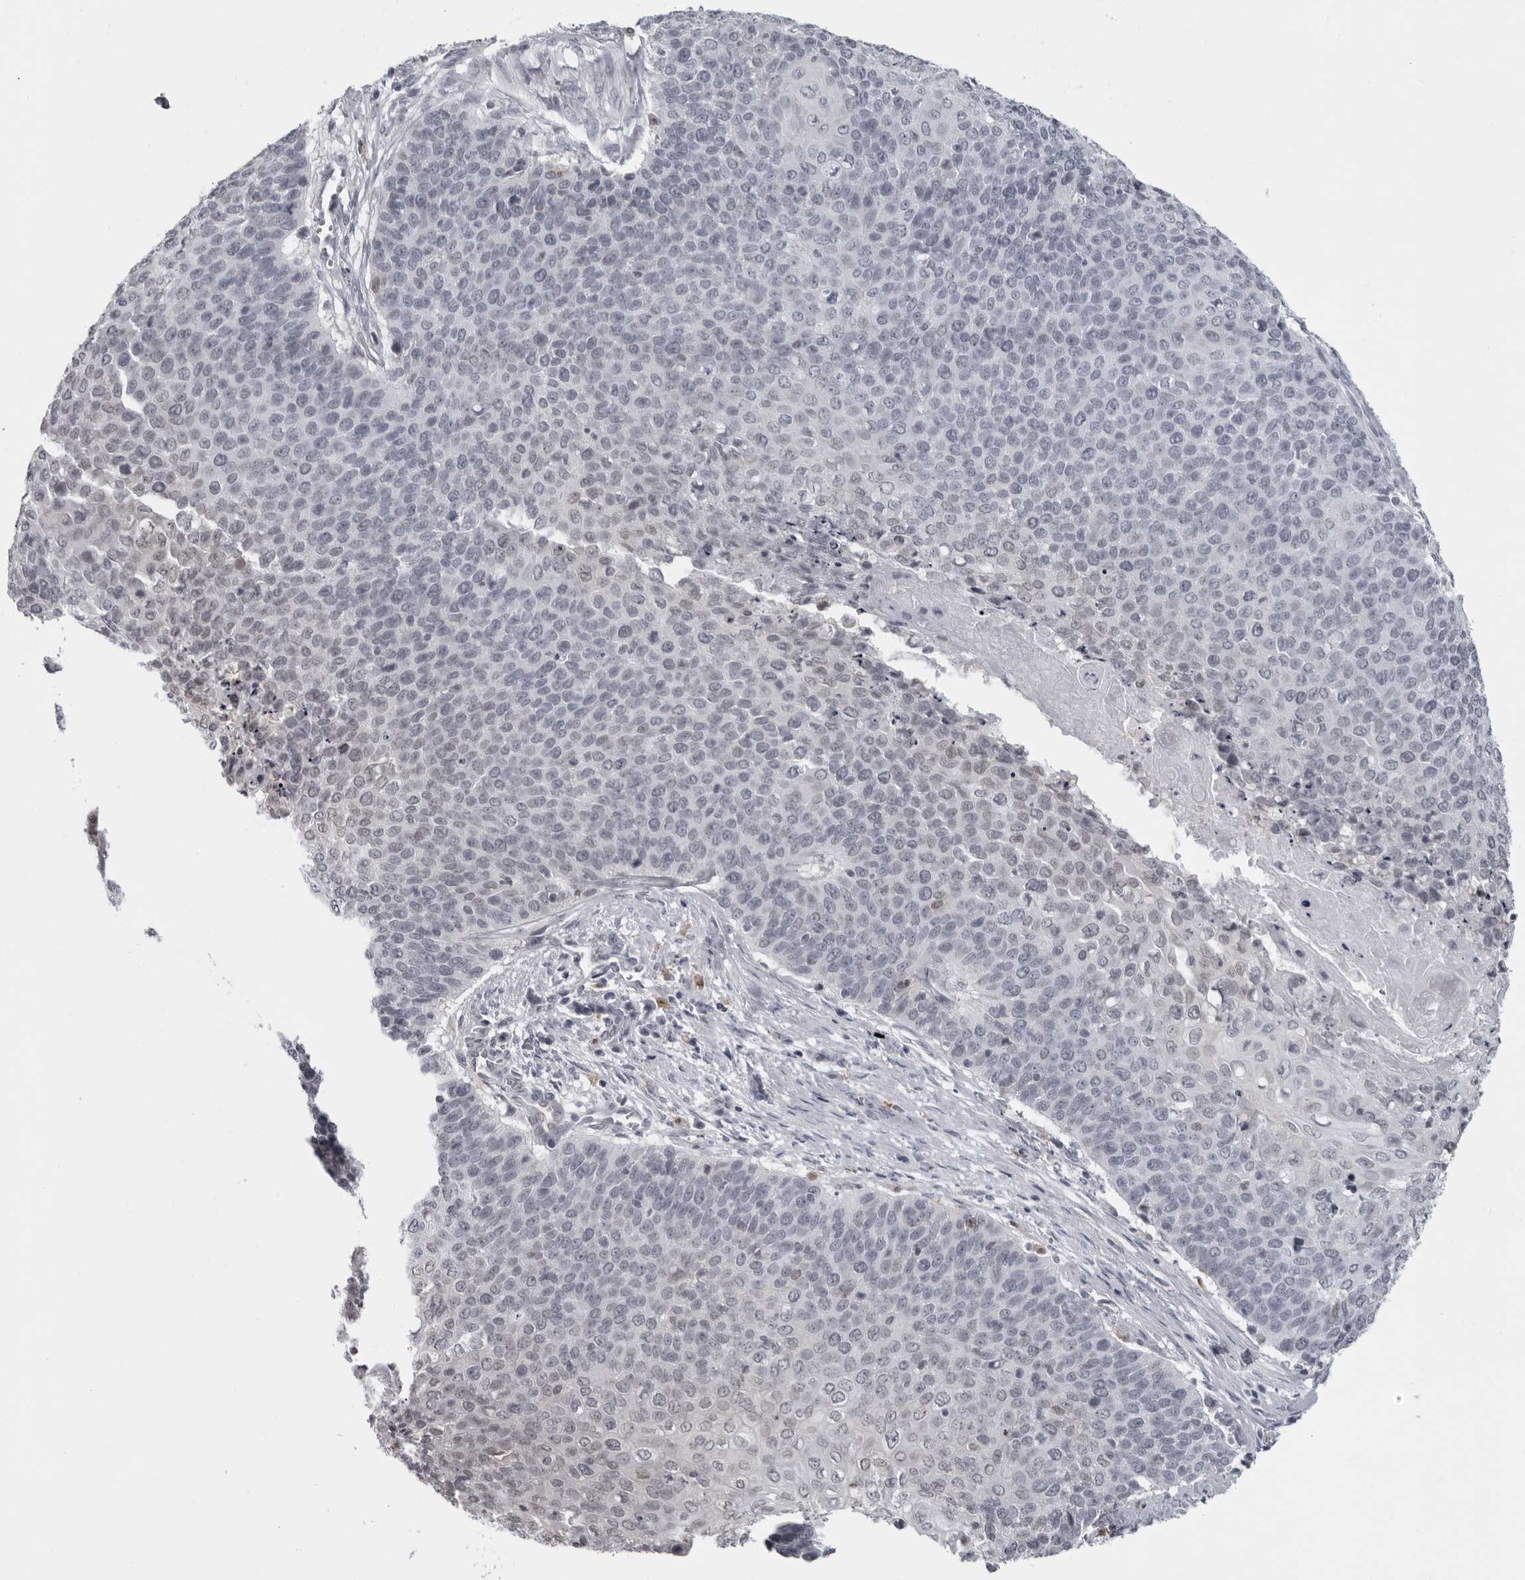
{"staining": {"intensity": "negative", "quantity": "none", "location": "none"}, "tissue": "cervical cancer", "cell_type": "Tumor cells", "image_type": "cancer", "snomed": [{"axis": "morphology", "description": "Squamous cell carcinoma, NOS"}, {"axis": "topography", "description": "Cervix"}], "caption": "This is an immunohistochemistry (IHC) histopathology image of human cervical cancer. There is no expression in tumor cells.", "gene": "LZIC", "patient": {"sex": "female", "age": 39}}